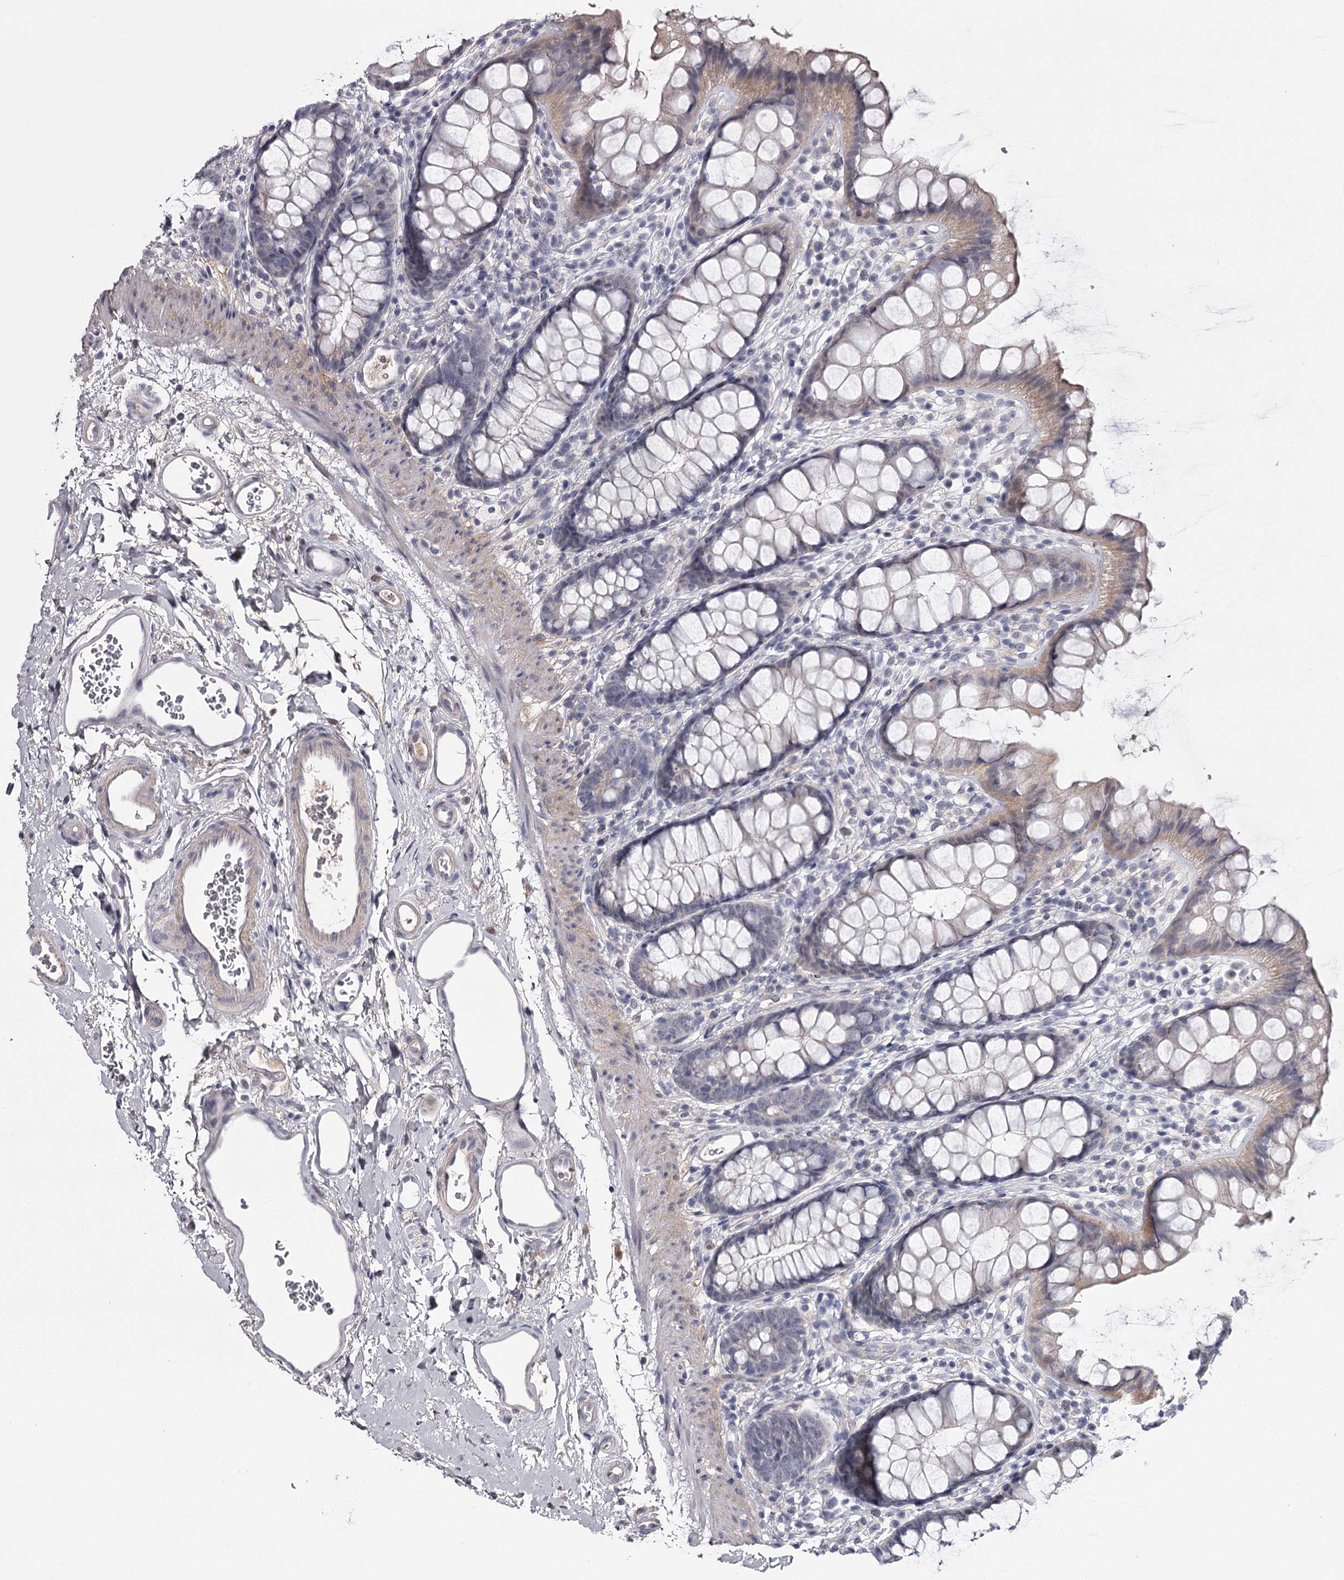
{"staining": {"intensity": "weak", "quantity": "<25%", "location": "cytoplasmic/membranous"}, "tissue": "rectum", "cell_type": "Glandular cells", "image_type": "normal", "snomed": [{"axis": "morphology", "description": "Normal tissue, NOS"}, {"axis": "topography", "description": "Rectum"}], "caption": "The immunohistochemistry photomicrograph has no significant positivity in glandular cells of rectum. The staining is performed using DAB (3,3'-diaminobenzidine) brown chromogen with nuclei counter-stained in using hematoxylin.", "gene": "FDXACB1", "patient": {"sex": "female", "age": 65}}